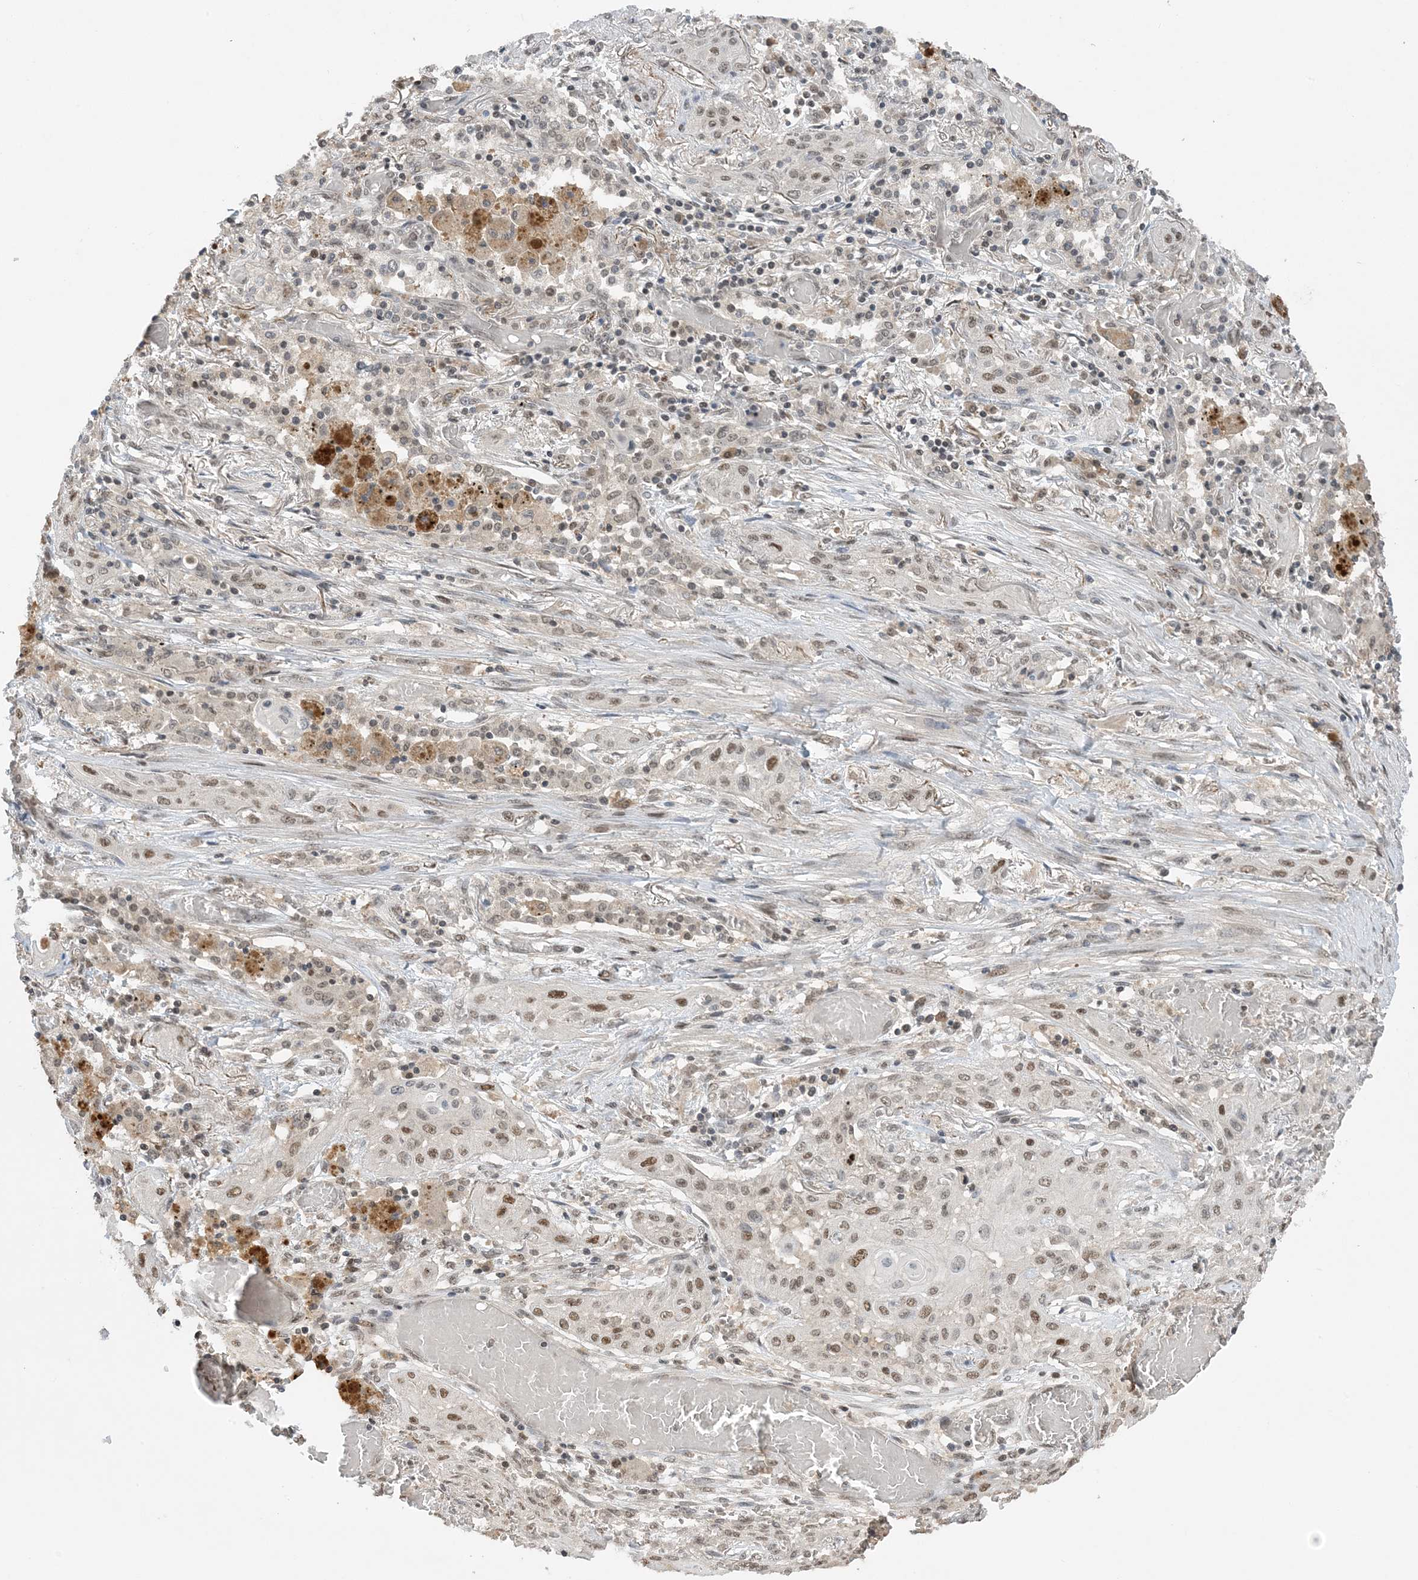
{"staining": {"intensity": "moderate", "quantity": ">75%", "location": "nuclear"}, "tissue": "lung cancer", "cell_type": "Tumor cells", "image_type": "cancer", "snomed": [{"axis": "morphology", "description": "Squamous cell carcinoma, NOS"}, {"axis": "topography", "description": "Lung"}], "caption": "IHC (DAB (3,3'-diaminobenzidine)) staining of lung squamous cell carcinoma reveals moderate nuclear protein positivity in approximately >75% of tumor cells.", "gene": "ACYP2", "patient": {"sex": "female", "age": 47}}